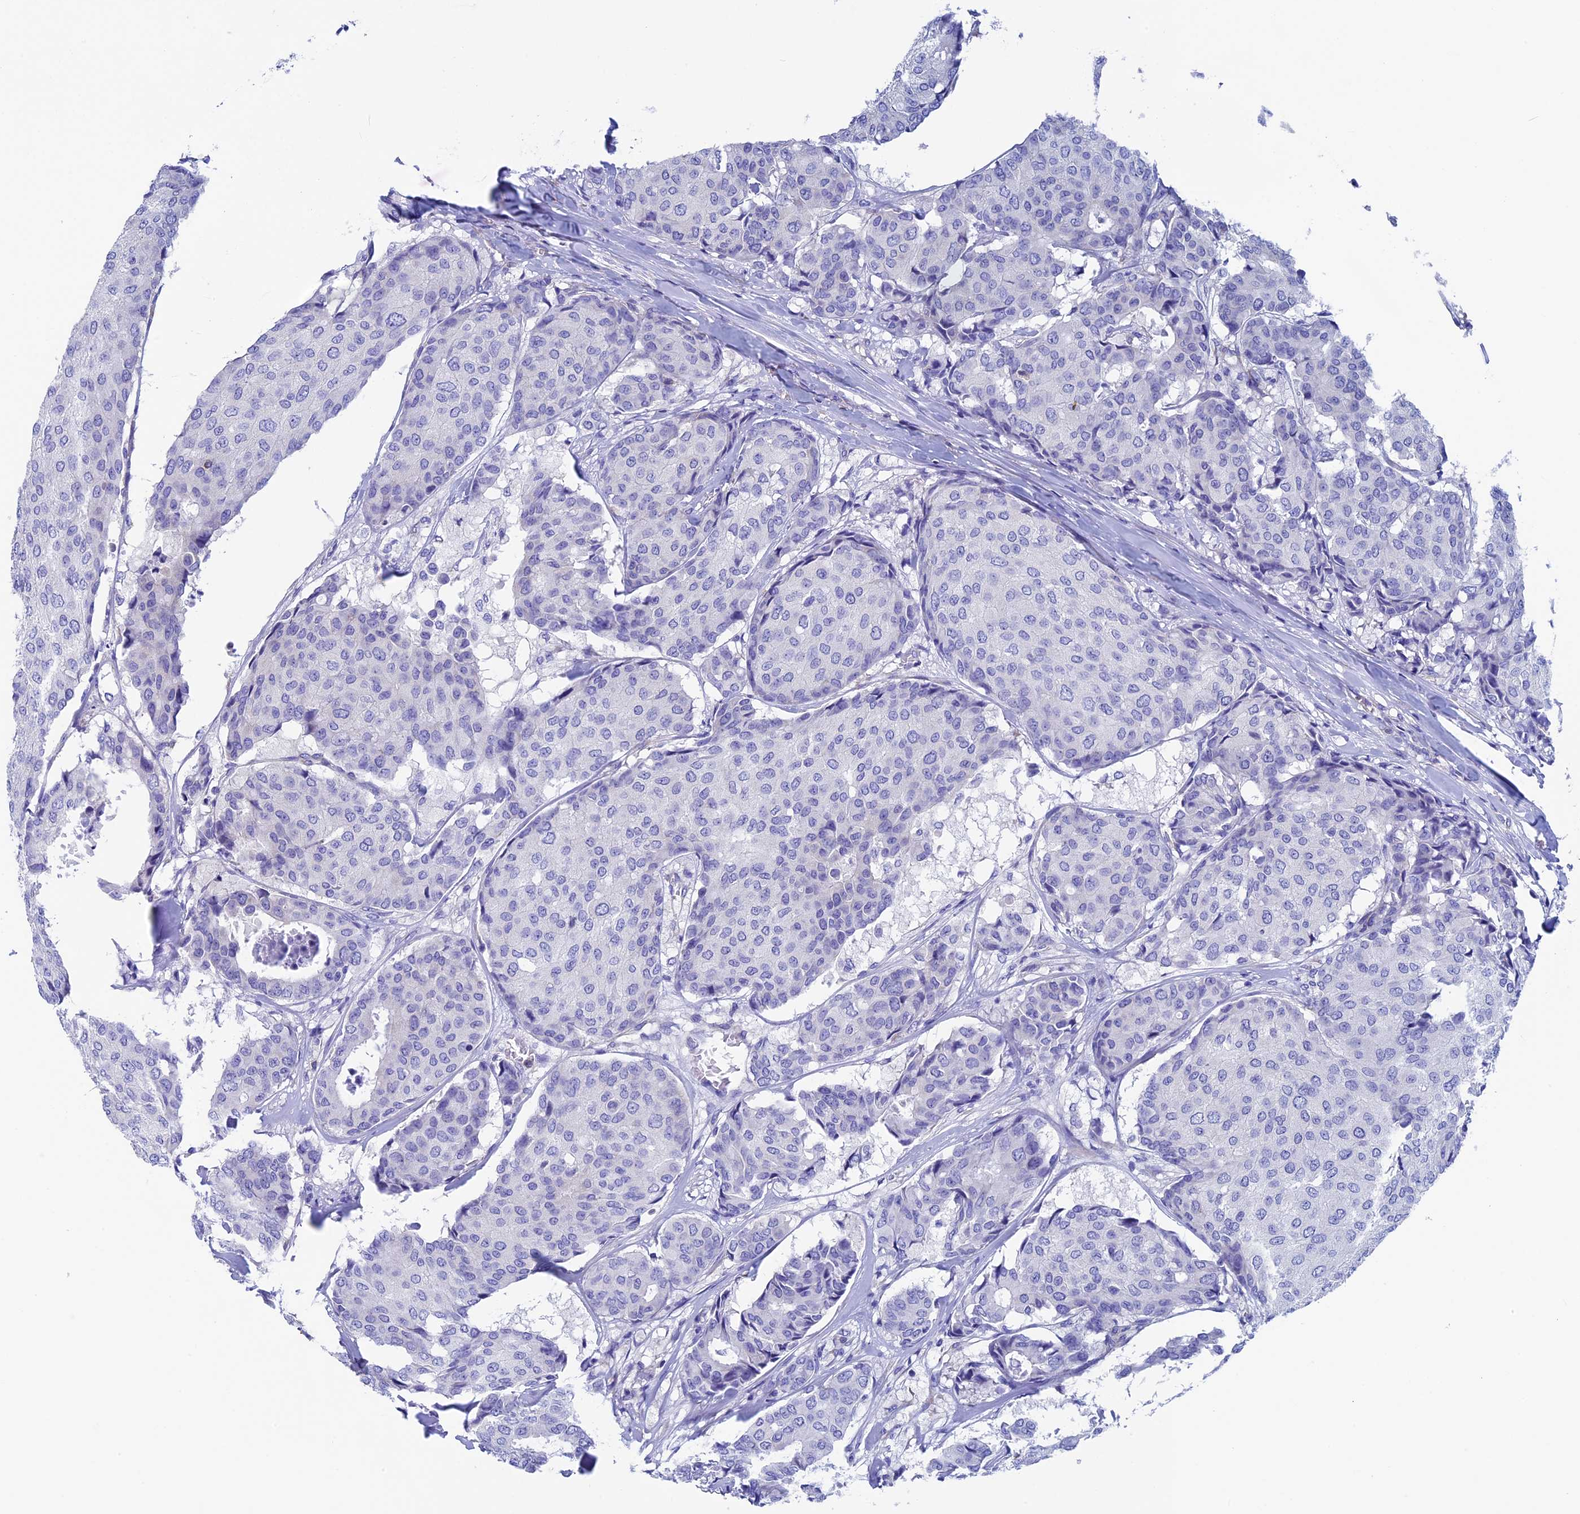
{"staining": {"intensity": "negative", "quantity": "none", "location": "none"}, "tissue": "breast cancer", "cell_type": "Tumor cells", "image_type": "cancer", "snomed": [{"axis": "morphology", "description": "Duct carcinoma"}, {"axis": "topography", "description": "Breast"}], "caption": "This is an immunohistochemistry (IHC) micrograph of breast cancer. There is no positivity in tumor cells.", "gene": "SEPTIN1", "patient": {"sex": "female", "age": 75}}